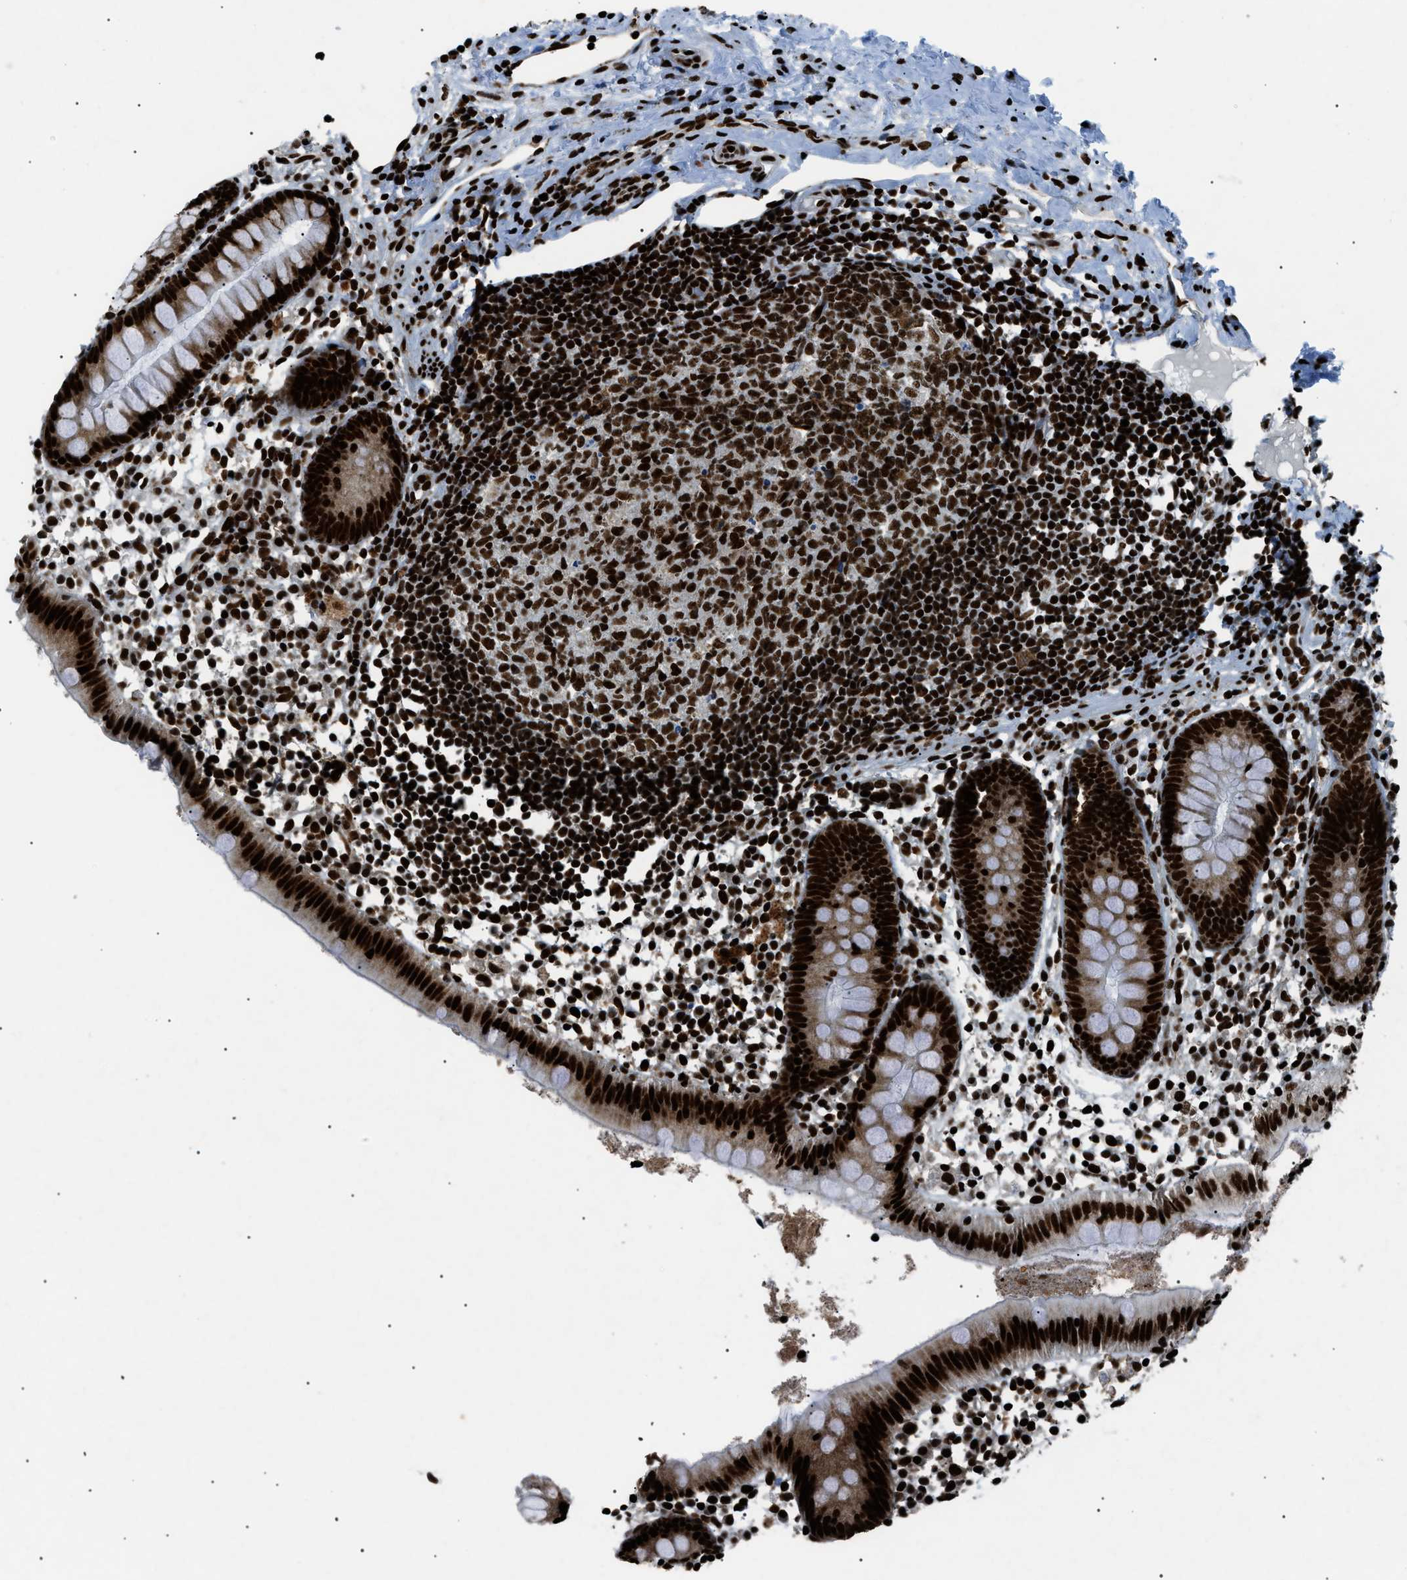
{"staining": {"intensity": "strong", "quantity": ">75%", "location": "nuclear"}, "tissue": "appendix", "cell_type": "Glandular cells", "image_type": "normal", "snomed": [{"axis": "morphology", "description": "Normal tissue, NOS"}, {"axis": "topography", "description": "Appendix"}], "caption": "Protein expression analysis of normal appendix displays strong nuclear positivity in about >75% of glandular cells.", "gene": "HNRNPK", "patient": {"sex": "female", "age": 20}}